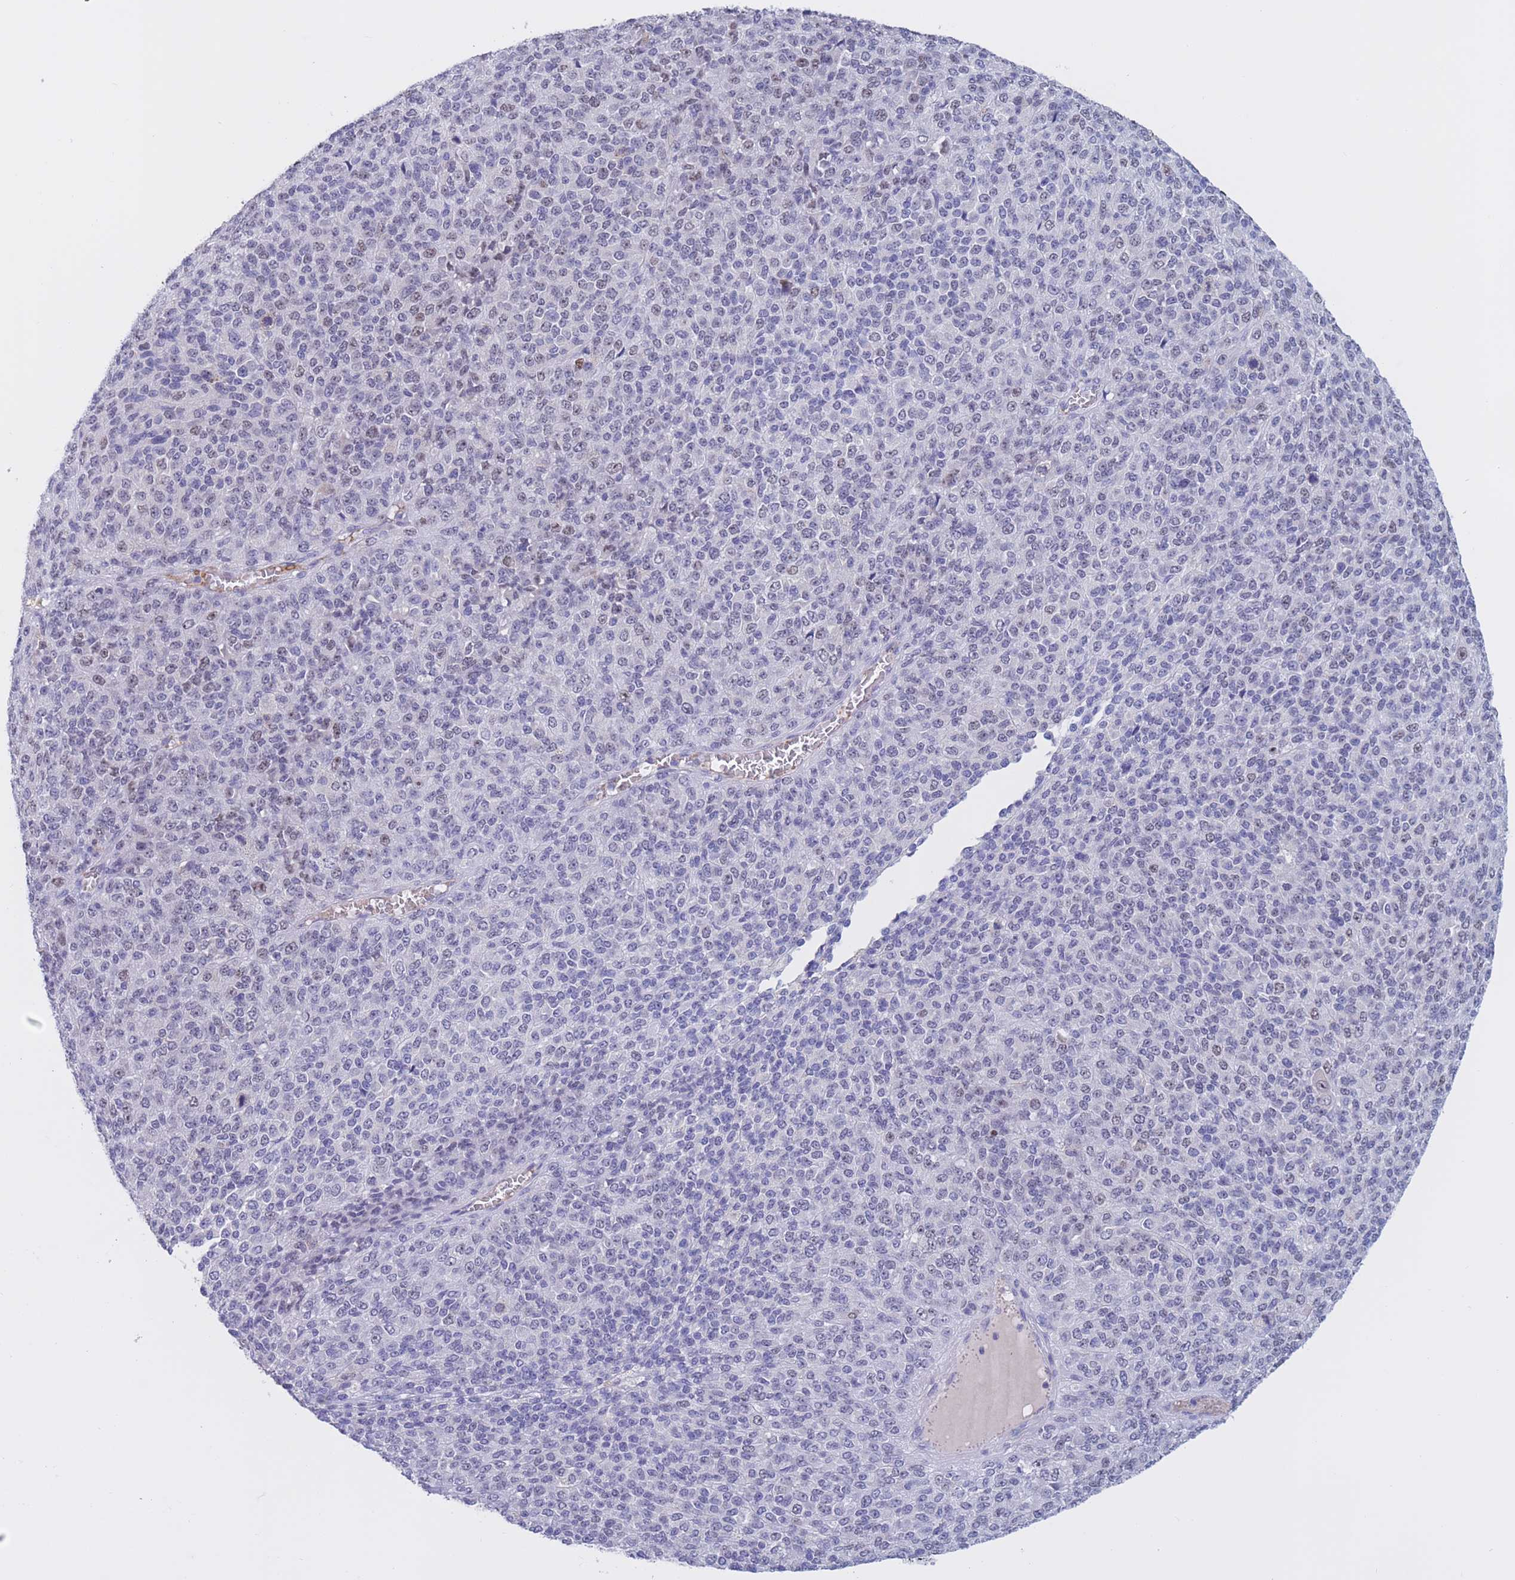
{"staining": {"intensity": "moderate", "quantity": "<25%", "location": "nuclear"}, "tissue": "melanoma", "cell_type": "Tumor cells", "image_type": "cancer", "snomed": [{"axis": "morphology", "description": "Malignant melanoma, Metastatic site"}, {"axis": "topography", "description": "Brain"}], "caption": "Melanoma was stained to show a protein in brown. There is low levels of moderate nuclear expression in about <25% of tumor cells.", "gene": "BOP1", "patient": {"sex": "female", "age": 56}}